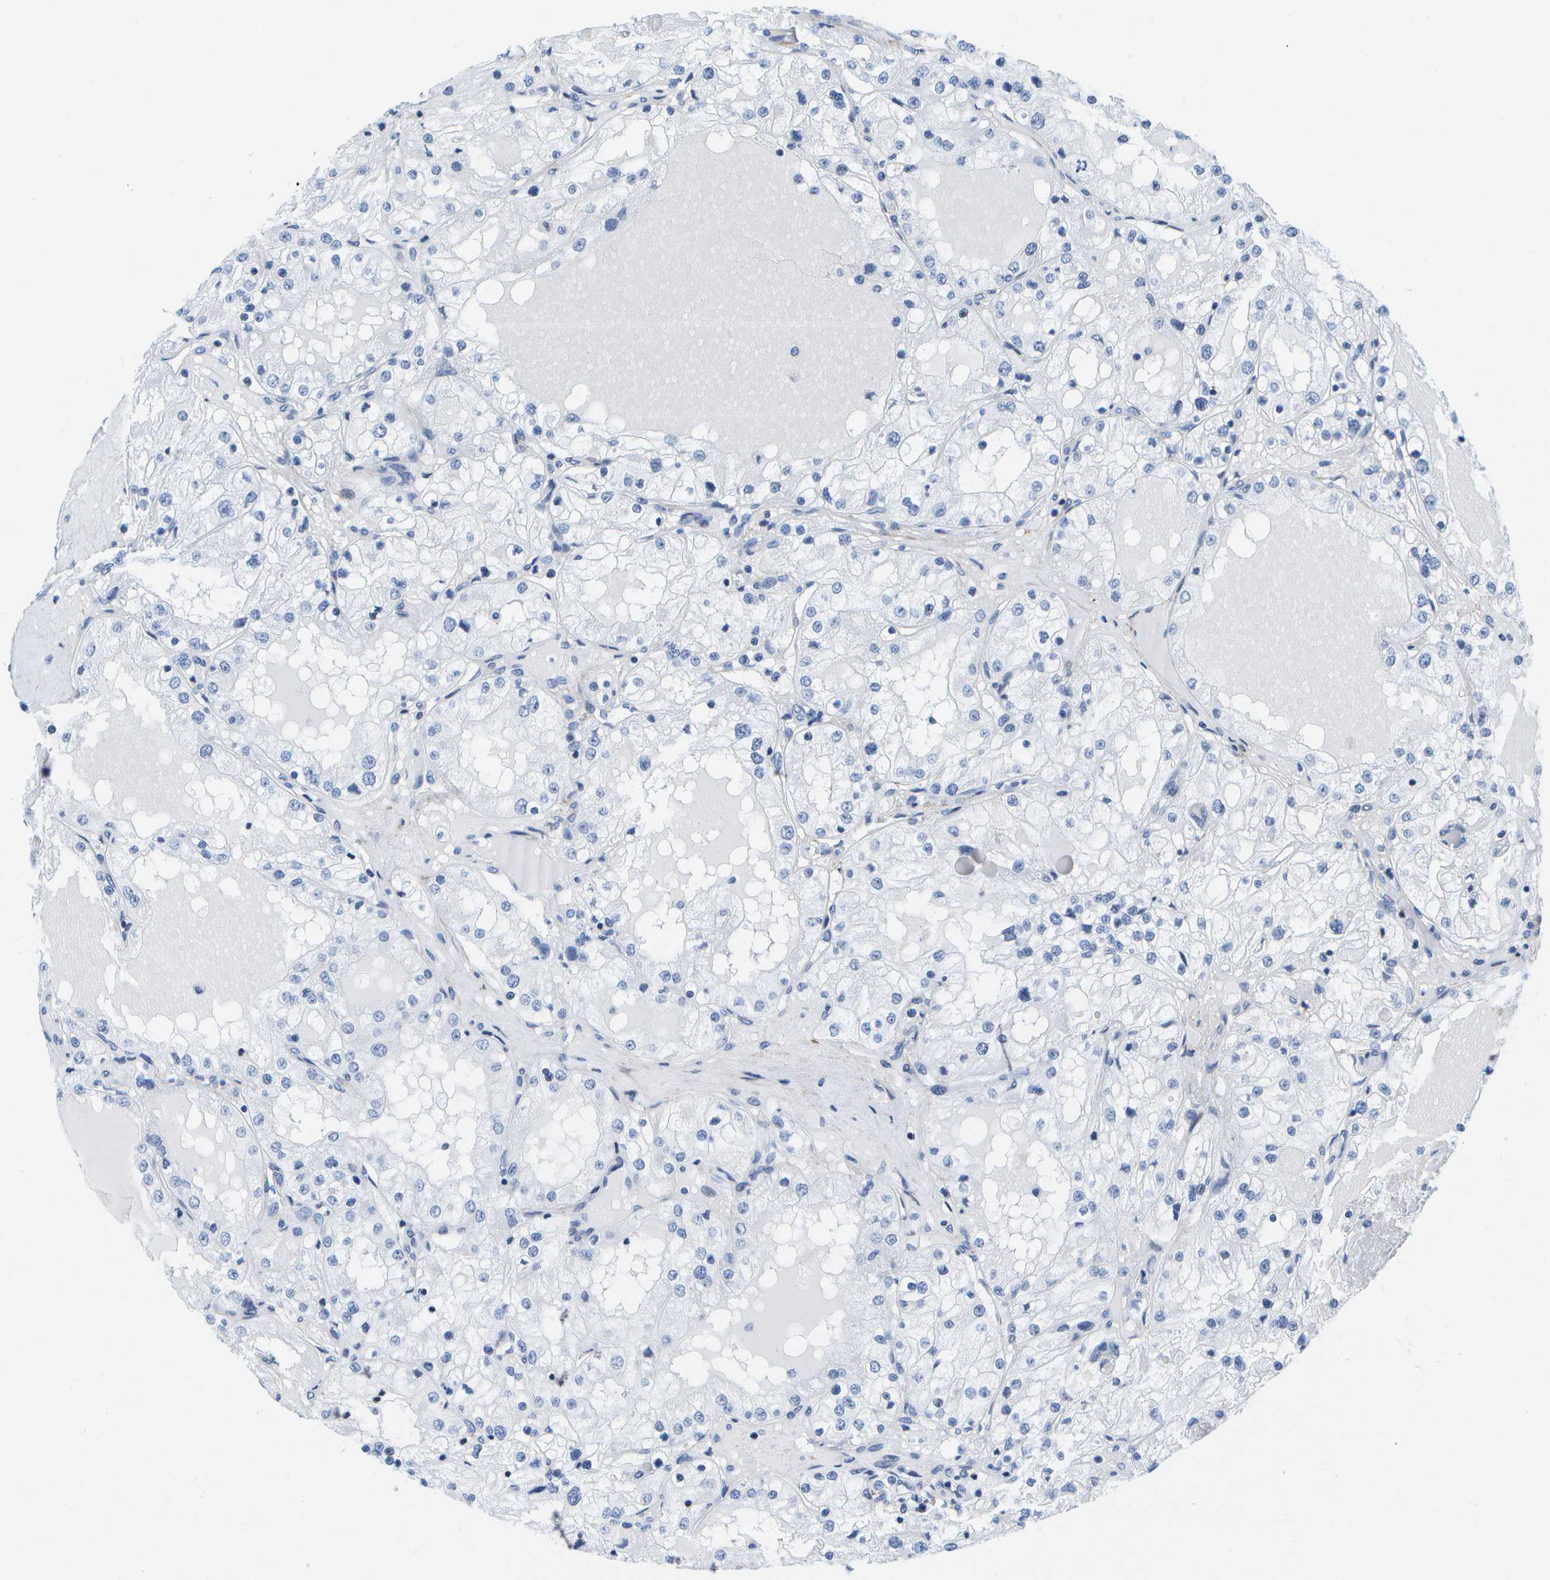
{"staining": {"intensity": "negative", "quantity": "none", "location": "none"}, "tissue": "renal cancer", "cell_type": "Tumor cells", "image_type": "cancer", "snomed": [{"axis": "morphology", "description": "Adenocarcinoma, NOS"}, {"axis": "topography", "description": "Kidney"}], "caption": "Human renal cancer (adenocarcinoma) stained for a protein using IHC shows no staining in tumor cells.", "gene": "ADGRG6", "patient": {"sex": "male", "age": 68}}